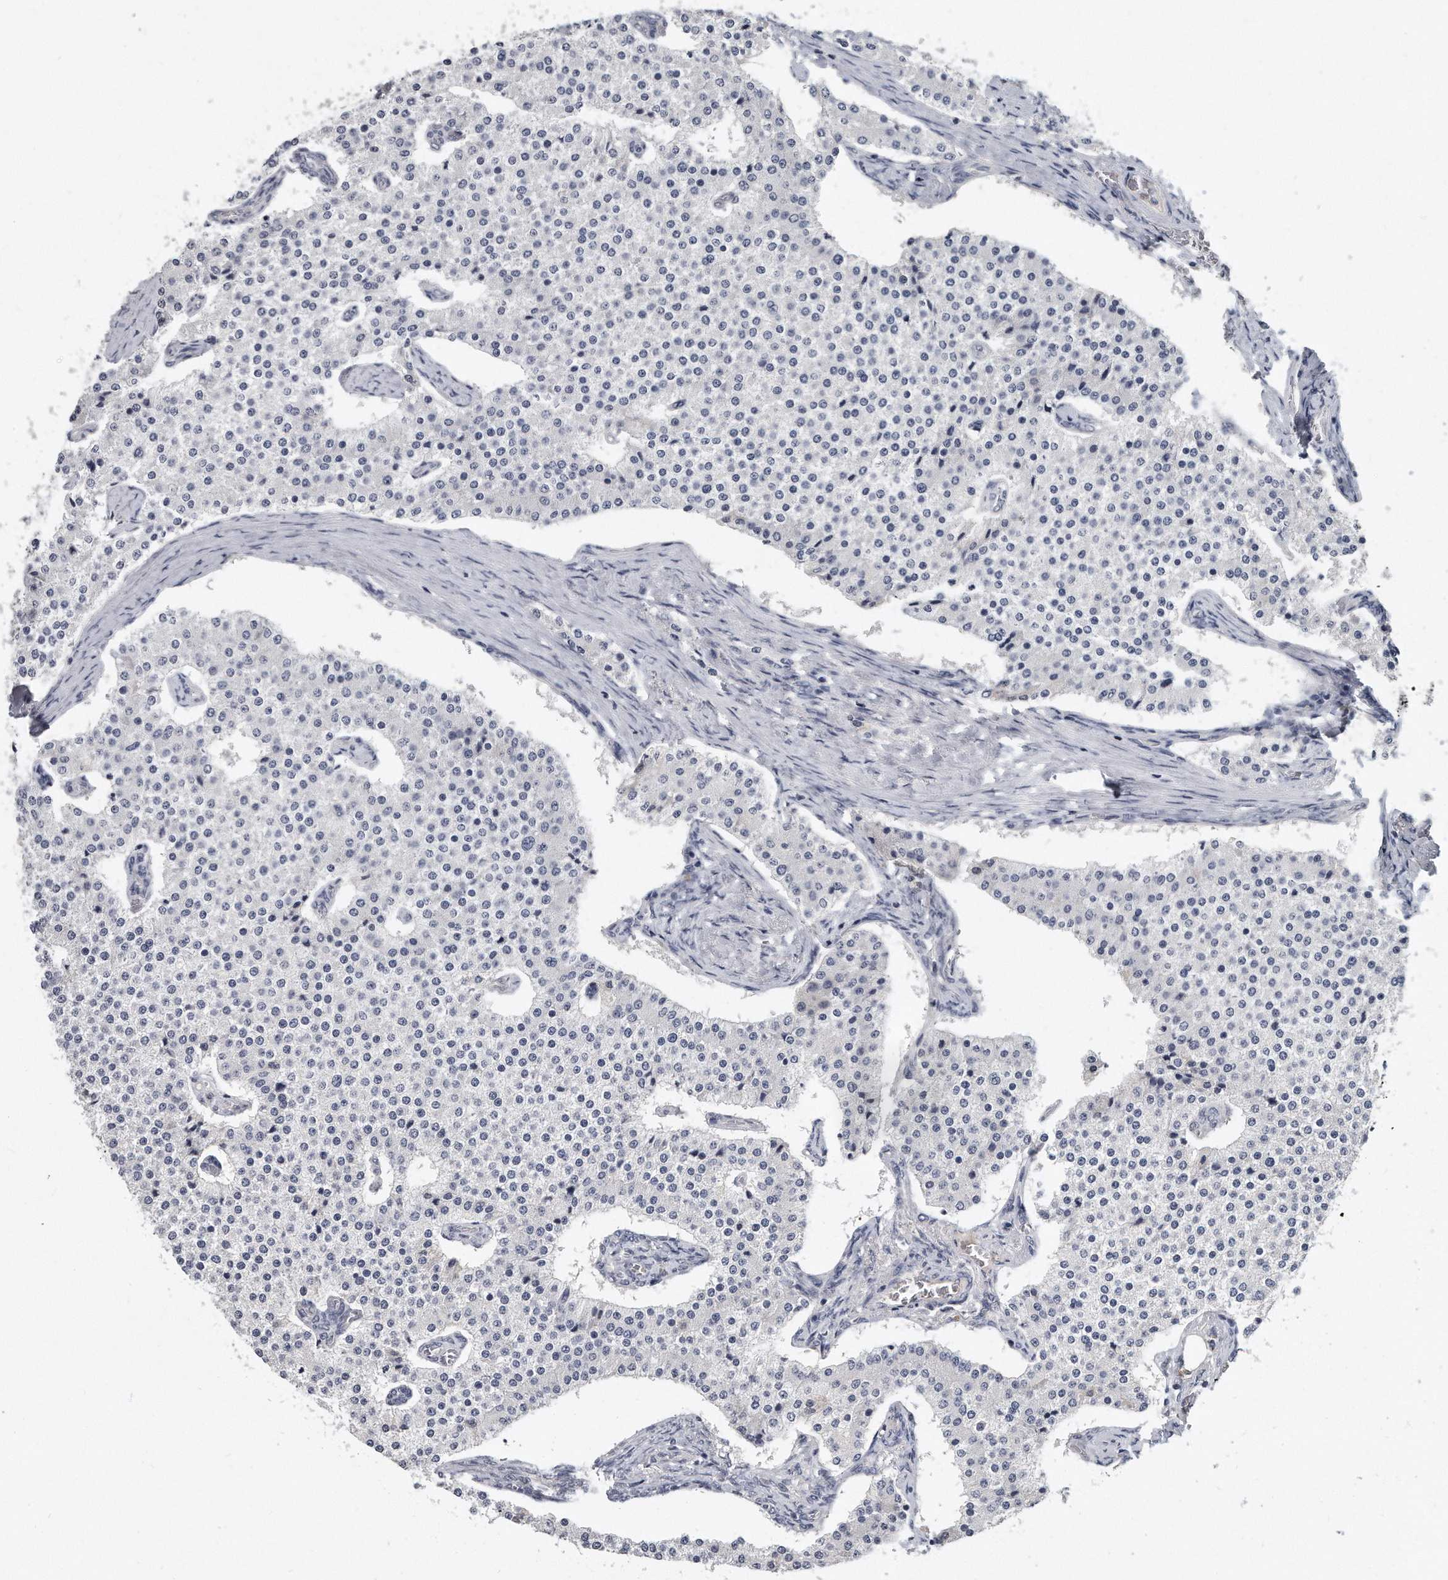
{"staining": {"intensity": "negative", "quantity": "none", "location": "none"}, "tissue": "carcinoid", "cell_type": "Tumor cells", "image_type": "cancer", "snomed": [{"axis": "morphology", "description": "Carcinoid, malignant, NOS"}, {"axis": "topography", "description": "Colon"}], "caption": "This micrograph is of carcinoid (malignant) stained with immunohistochemistry to label a protein in brown with the nuclei are counter-stained blue. There is no positivity in tumor cells.", "gene": "KLHL7", "patient": {"sex": "female", "age": 52}}